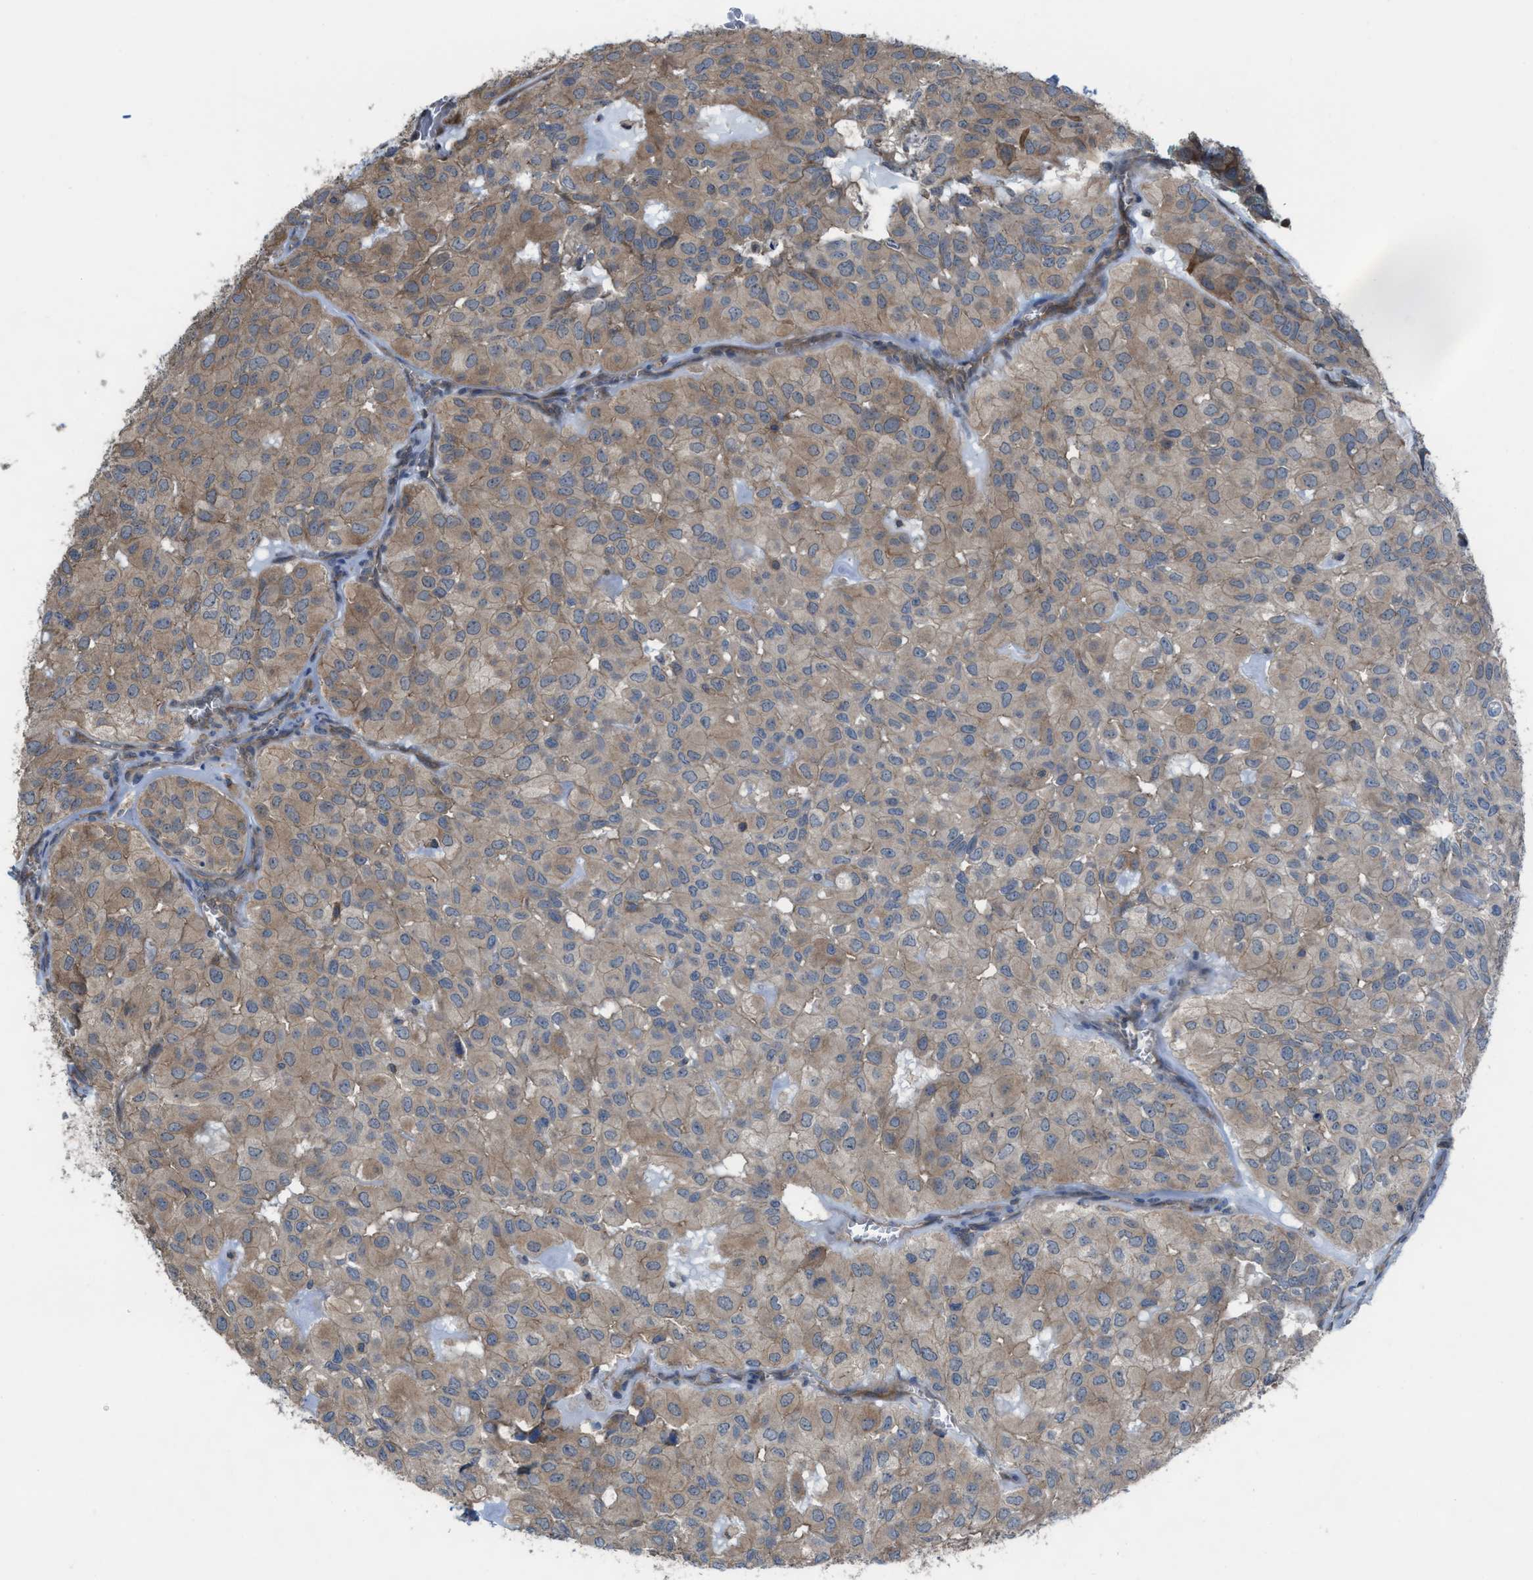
{"staining": {"intensity": "weak", "quantity": ">75%", "location": "cytoplasmic/membranous"}, "tissue": "head and neck cancer", "cell_type": "Tumor cells", "image_type": "cancer", "snomed": [{"axis": "morphology", "description": "Adenocarcinoma, NOS"}, {"axis": "topography", "description": "Salivary gland, NOS"}, {"axis": "topography", "description": "Head-Neck"}], "caption": "Tumor cells reveal low levels of weak cytoplasmic/membranous expression in approximately >75% of cells in head and neck adenocarcinoma. Nuclei are stained in blue.", "gene": "PLAA", "patient": {"sex": "female", "age": 76}}